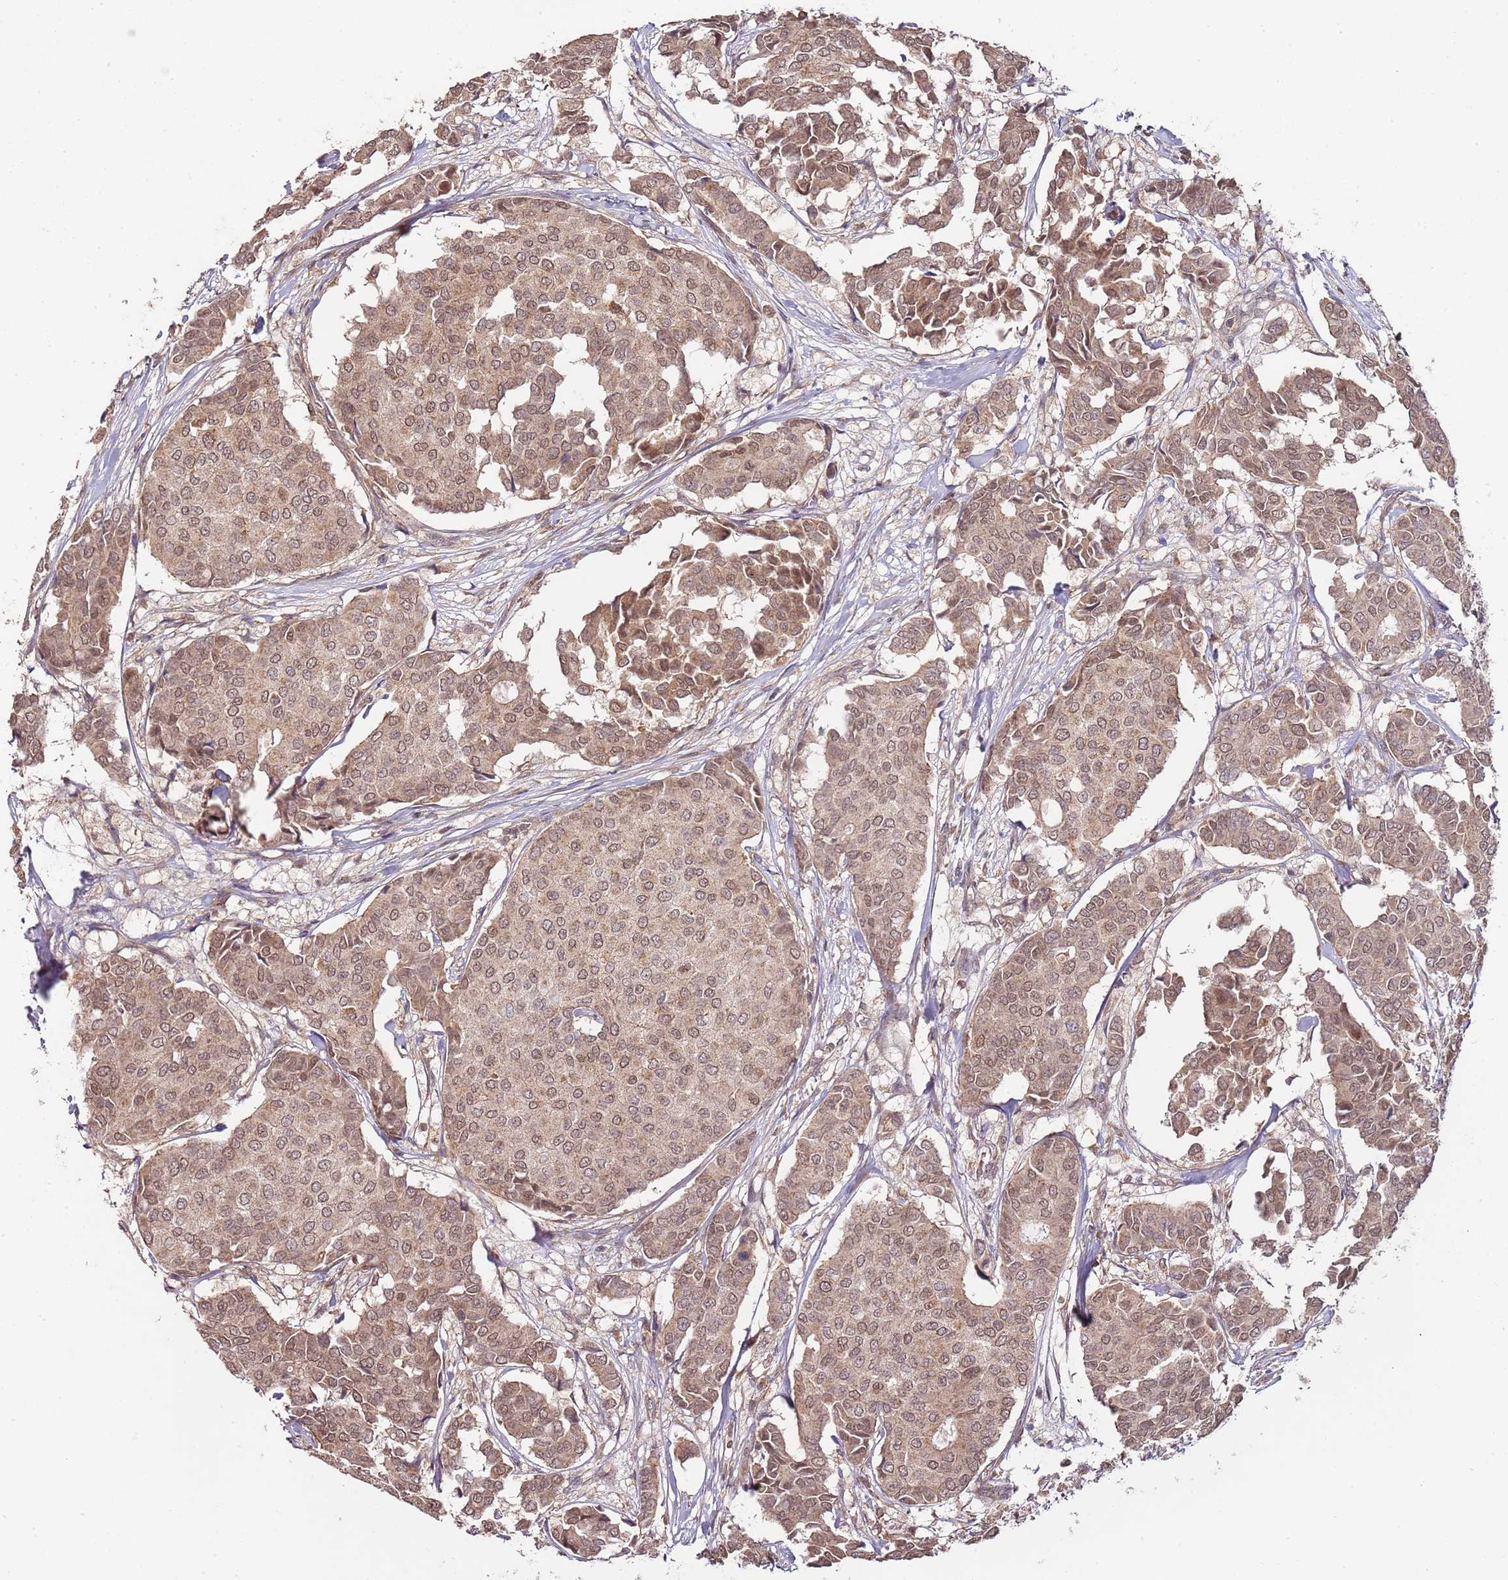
{"staining": {"intensity": "moderate", "quantity": ">75%", "location": "cytoplasmic/membranous,nuclear"}, "tissue": "breast cancer", "cell_type": "Tumor cells", "image_type": "cancer", "snomed": [{"axis": "morphology", "description": "Duct carcinoma"}, {"axis": "topography", "description": "Breast"}], "caption": "Tumor cells exhibit medium levels of moderate cytoplasmic/membranous and nuclear staining in about >75% of cells in breast invasive ductal carcinoma.", "gene": "LIN37", "patient": {"sex": "female", "age": 75}}